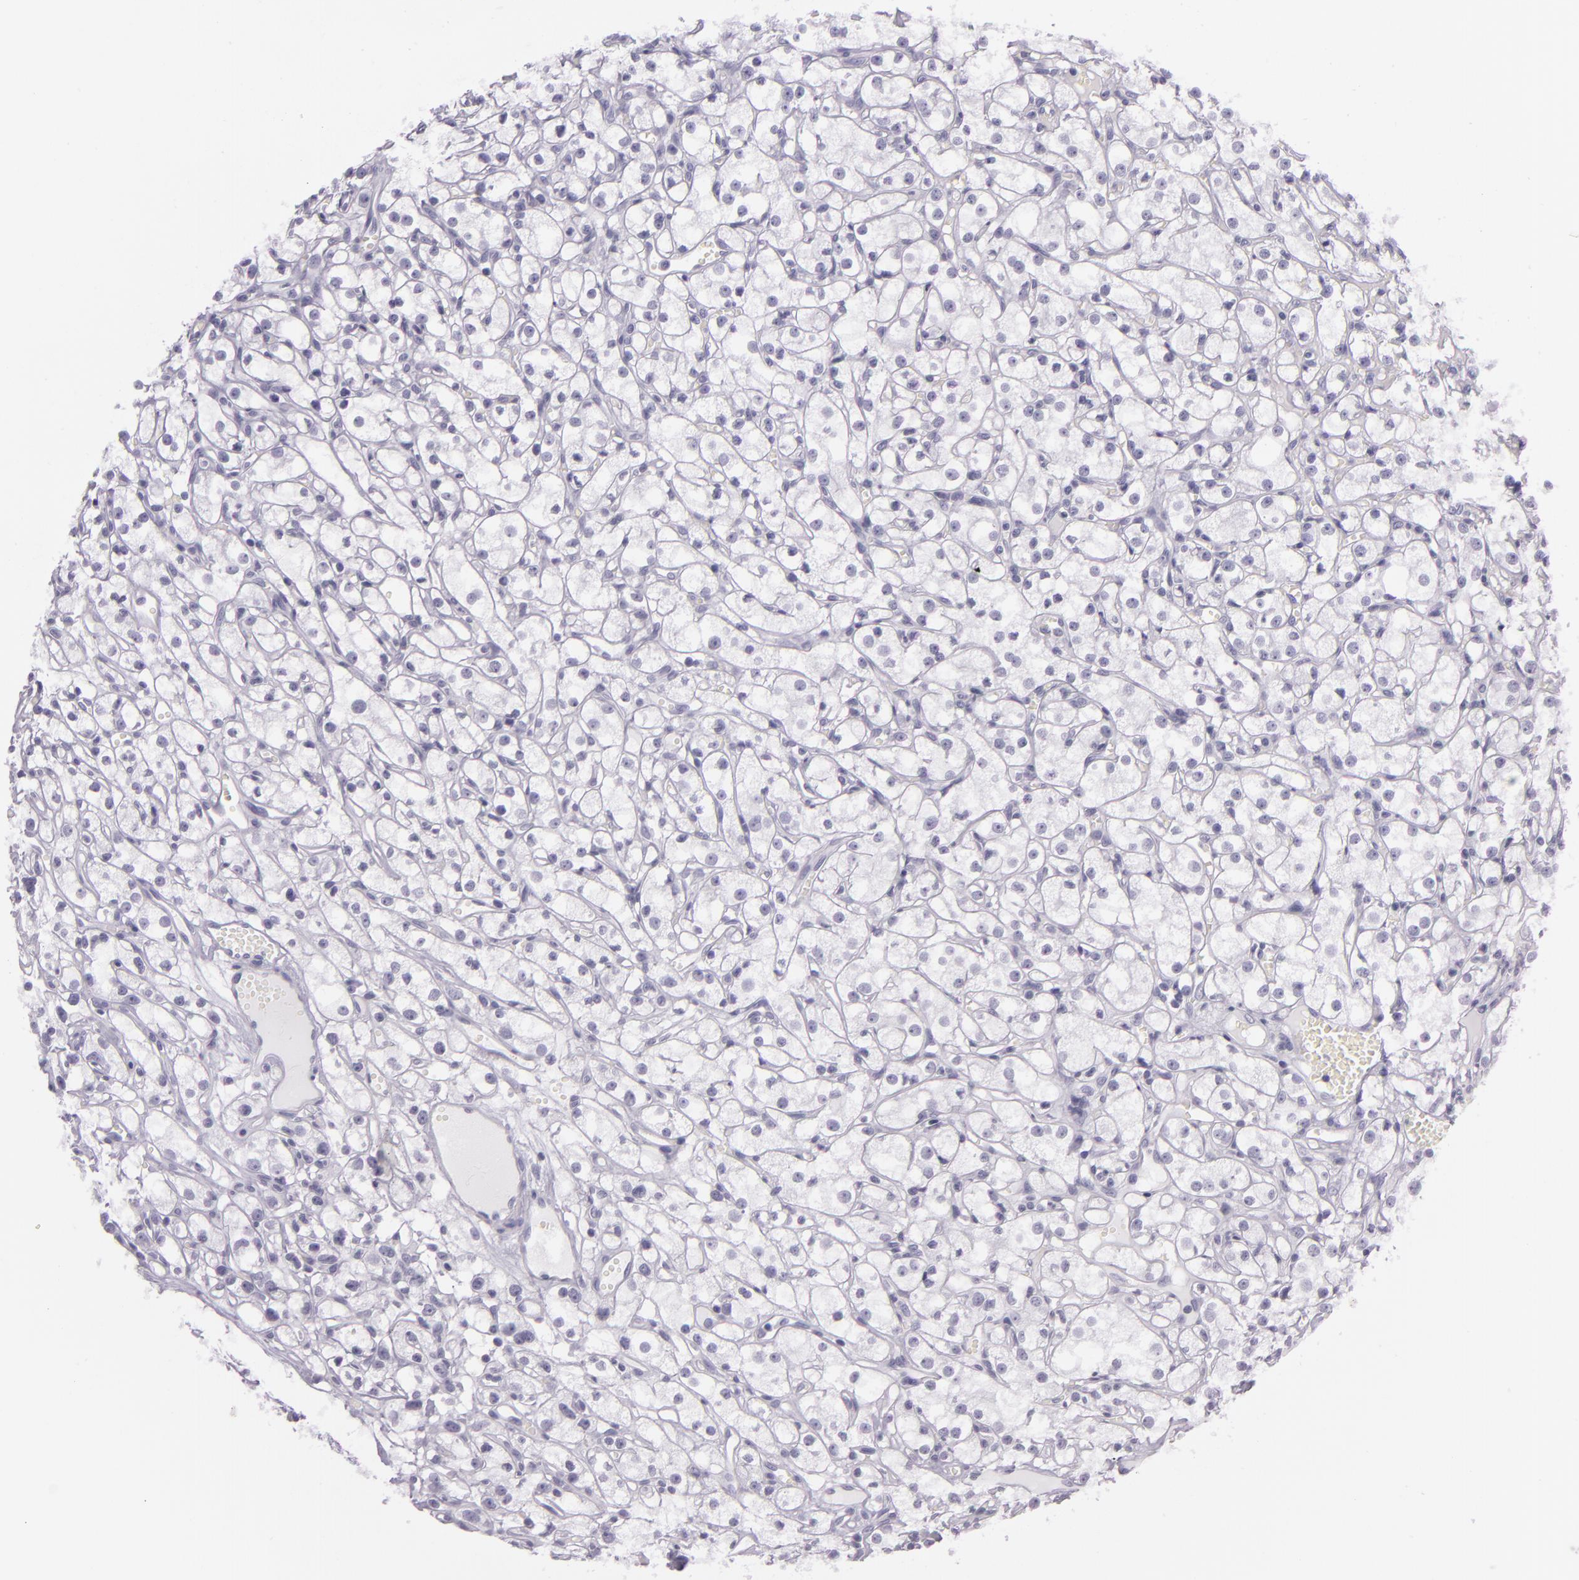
{"staining": {"intensity": "moderate", "quantity": "<25%", "location": "nuclear"}, "tissue": "renal cancer", "cell_type": "Tumor cells", "image_type": "cancer", "snomed": [{"axis": "morphology", "description": "Adenocarcinoma, NOS"}, {"axis": "topography", "description": "Kidney"}], "caption": "Brown immunohistochemical staining in human adenocarcinoma (renal) demonstrates moderate nuclear staining in approximately <25% of tumor cells. (Brightfield microscopy of DAB IHC at high magnification).", "gene": "MT1A", "patient": {"sex": "male", "age": 61}}